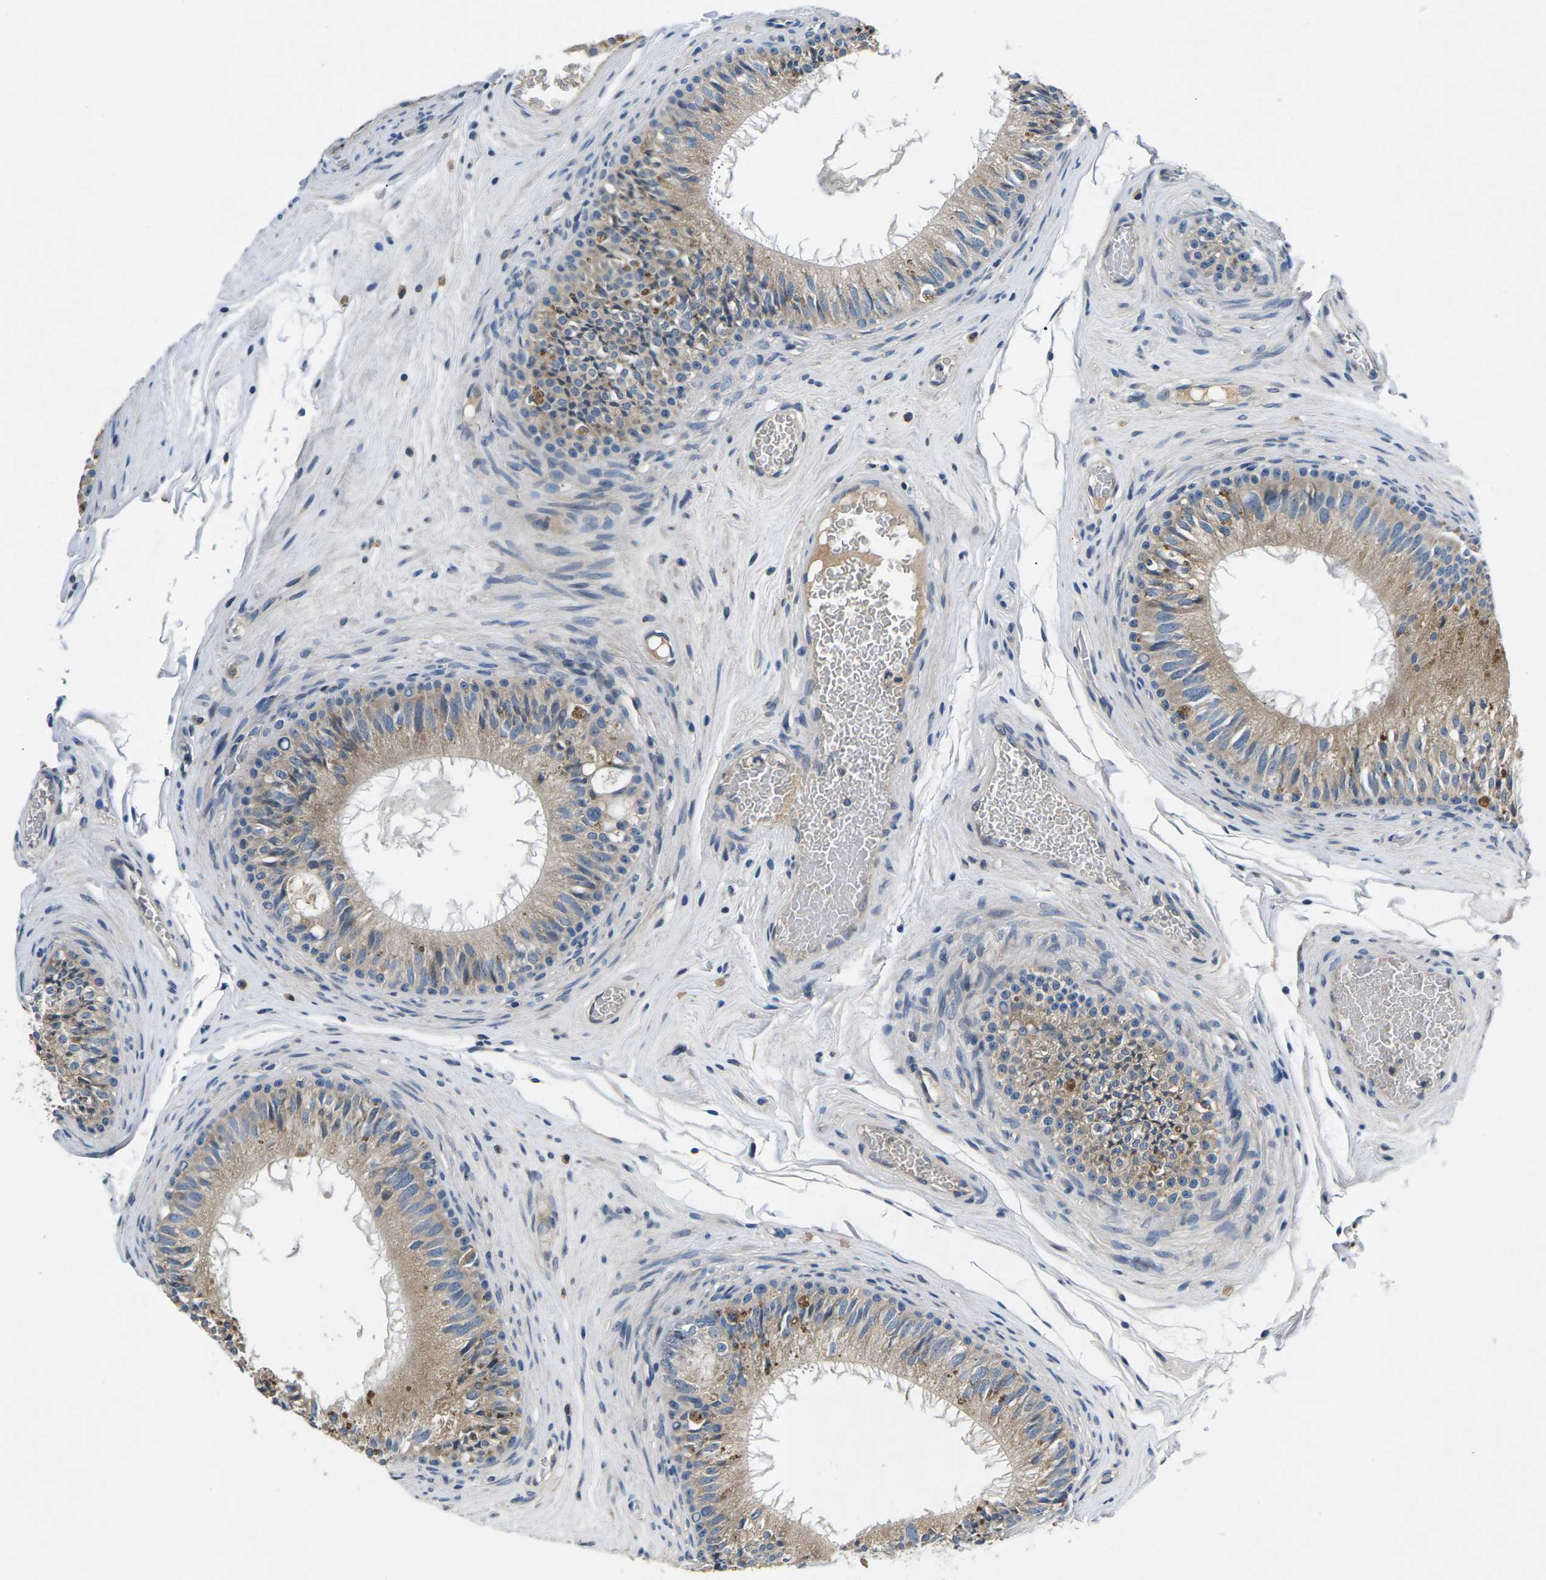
{"staining": {"intensity": "moderate", "quantity": ">75%", "location": "cytoplasmic/membranous"}, "tissue": "epididymis", "cell_type": "Glandular cells", "image_type": "normal", "snomed": [{"axis": "morphology", "description": "Normal tissue, NOS"}, {"axis": "topography", "description": "Testis"}, {"axis": "topography", "description": "Epididymis"}], "caption": "A micrograph of human epididymis stained for a protein displays moderate cytoplasmic/membranous brown staining in glandular cells. (brown staining indicates protein expression, while blue staining denotes nuclei).", "gene": "ERGIC3", "patient": {"sex": "male", "age": 36}}